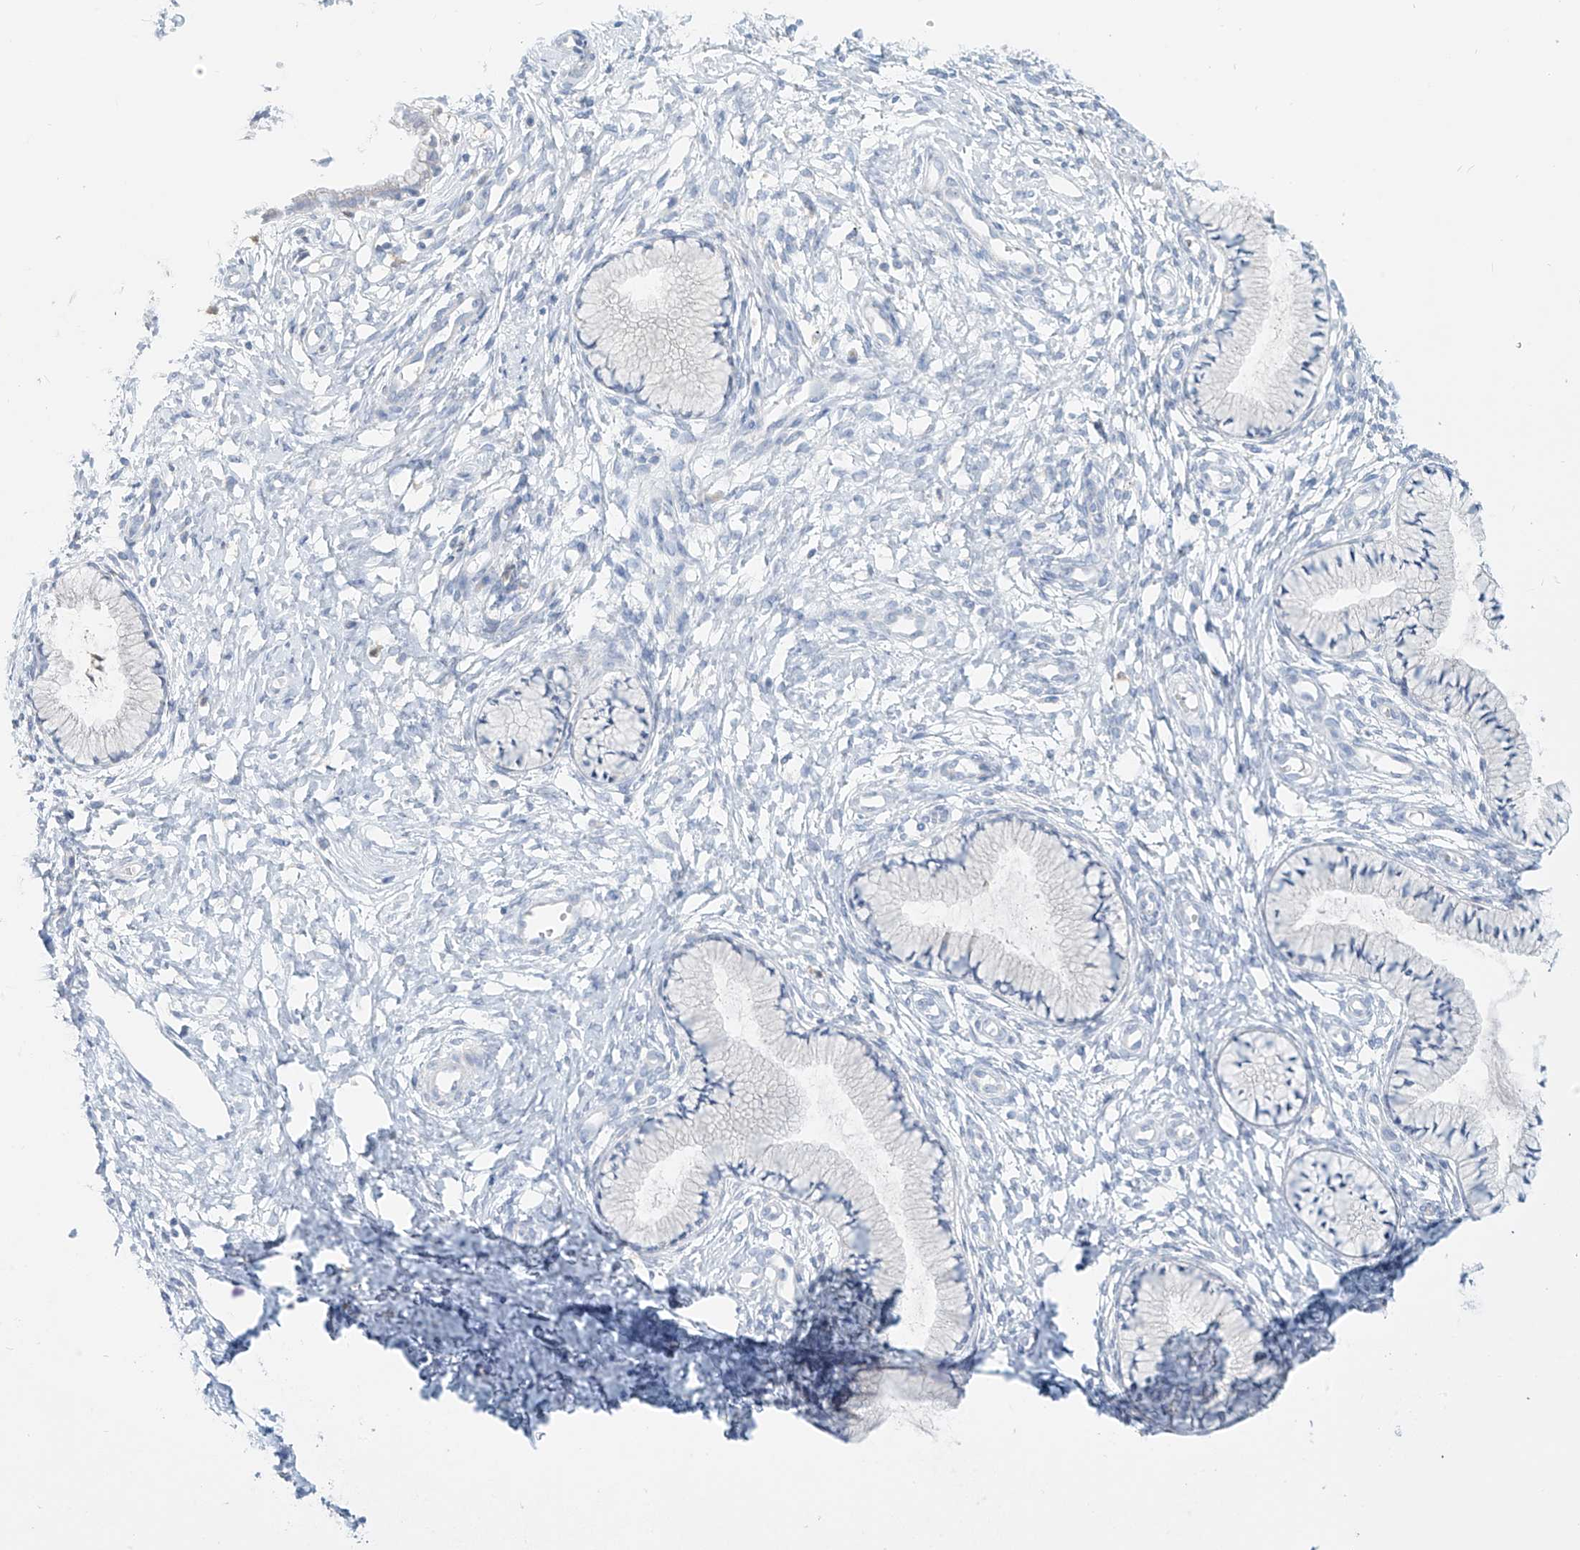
{"staining": {"intensity": "negative", "quantity": "none", "location": "none"}, "tissue": "cervix", "cell_type": "Glandular cells", "image_type": "normal", "snomed": [{"axis": "morphology", "description": "Normal tissue, NOS"}, {"axis": "topography", "description": "Cervix"}], "caption": "The micrograph displays no significant positivity in glandular cells of cervix. (DAB (3,3'-diaminobenzidine) immunohistochemistry (IHC), high magnification).", "gene": "FABP2", "patient": {"sex": "female", "age": 36}}